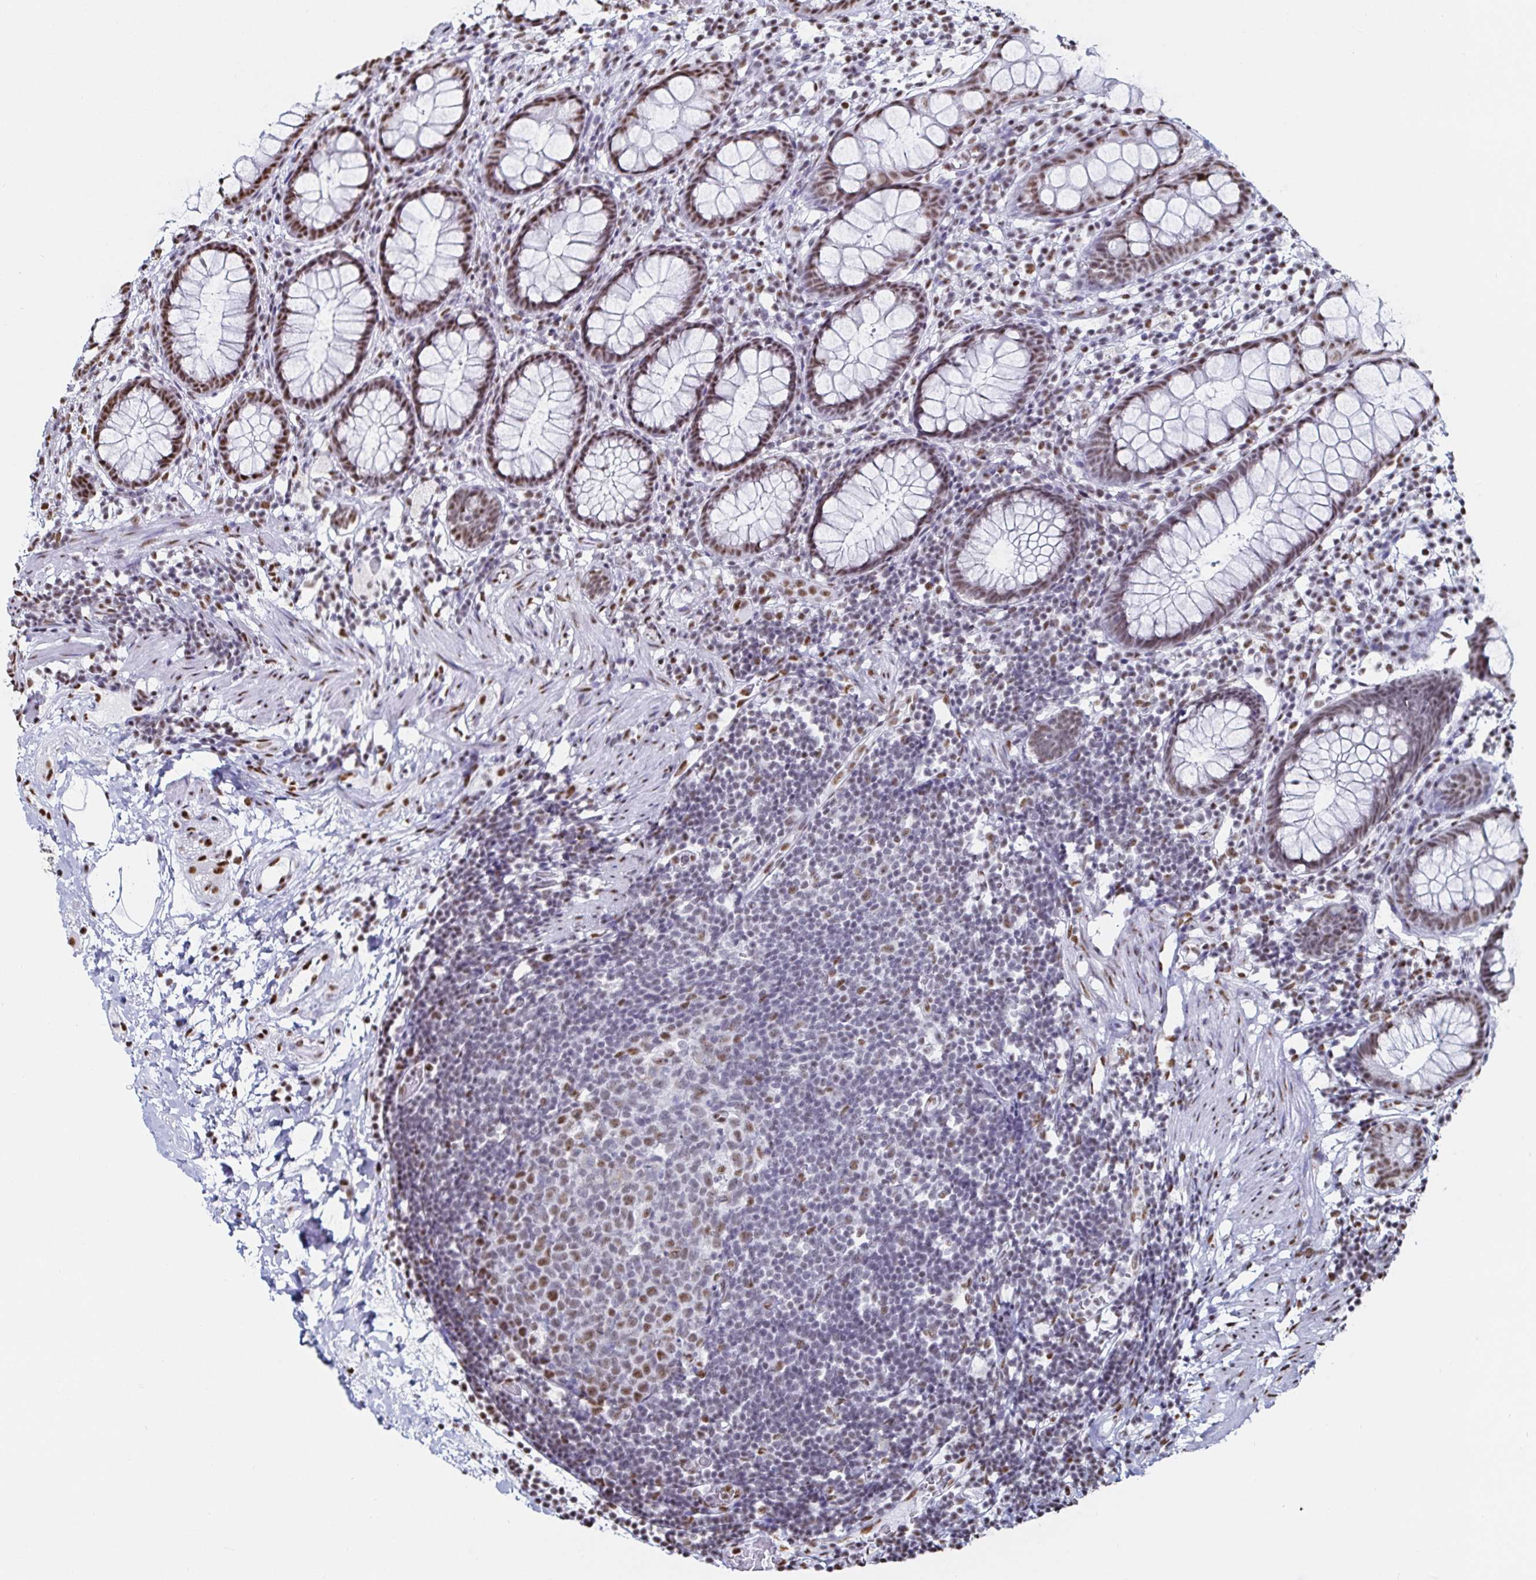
{"staining": {"intensity": "moderate", "quantity": ">75%", "location": "nuclear"}, "tissue": "rectum", "cell_type": "Glandular cells", "image_type": "normal", "snomed": [{"axis": "morphology", "description": "Normal tissue, NOS"}, {"axis": "topography", "description": "Rectum"}], "caption": "Immunohistochemistry (DAB (3,3'-diaminobenzidine)) staining of unremarkable rectum displays moderate nuclear protein staining in about >75% of glandular cells.", "gene": "DDX39B", "patient": {"sex": "female", "age": 62}}